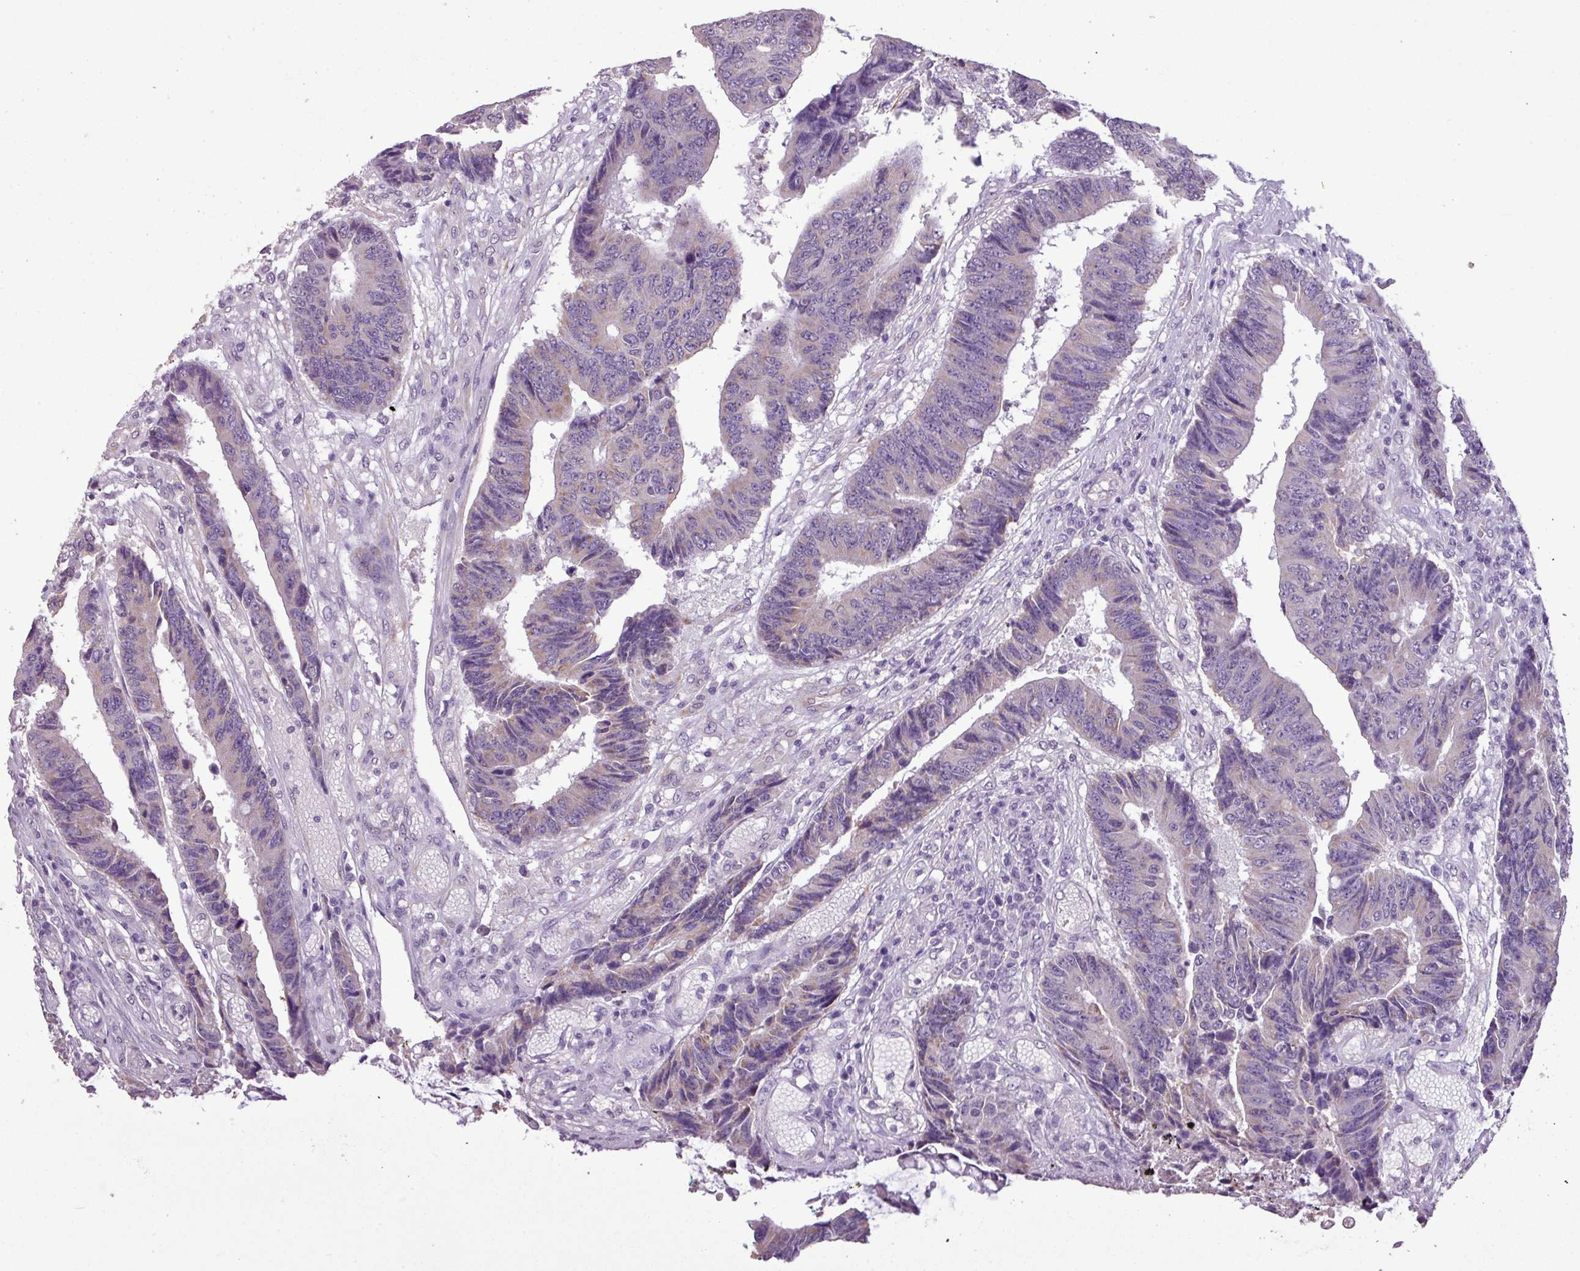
{"staining": {"intensity": "negative", "quantity": "none", "location": "none"}, "tissue": "colorectal cancer", "cell_type": "Tumor cells", "image_type": "cancer", "snomed": [{"axis": "morphology", "description": "Adenocarcinoma, NOS"}, {"axis": "topography", "description": "Rectum"}], "caption": "Immunohistochemistry of colorectal adenocarcinoma exhibits no staining in tumor cells.", "gene": "ALDH2", "patient": {"sex": "male", "age": 84}}